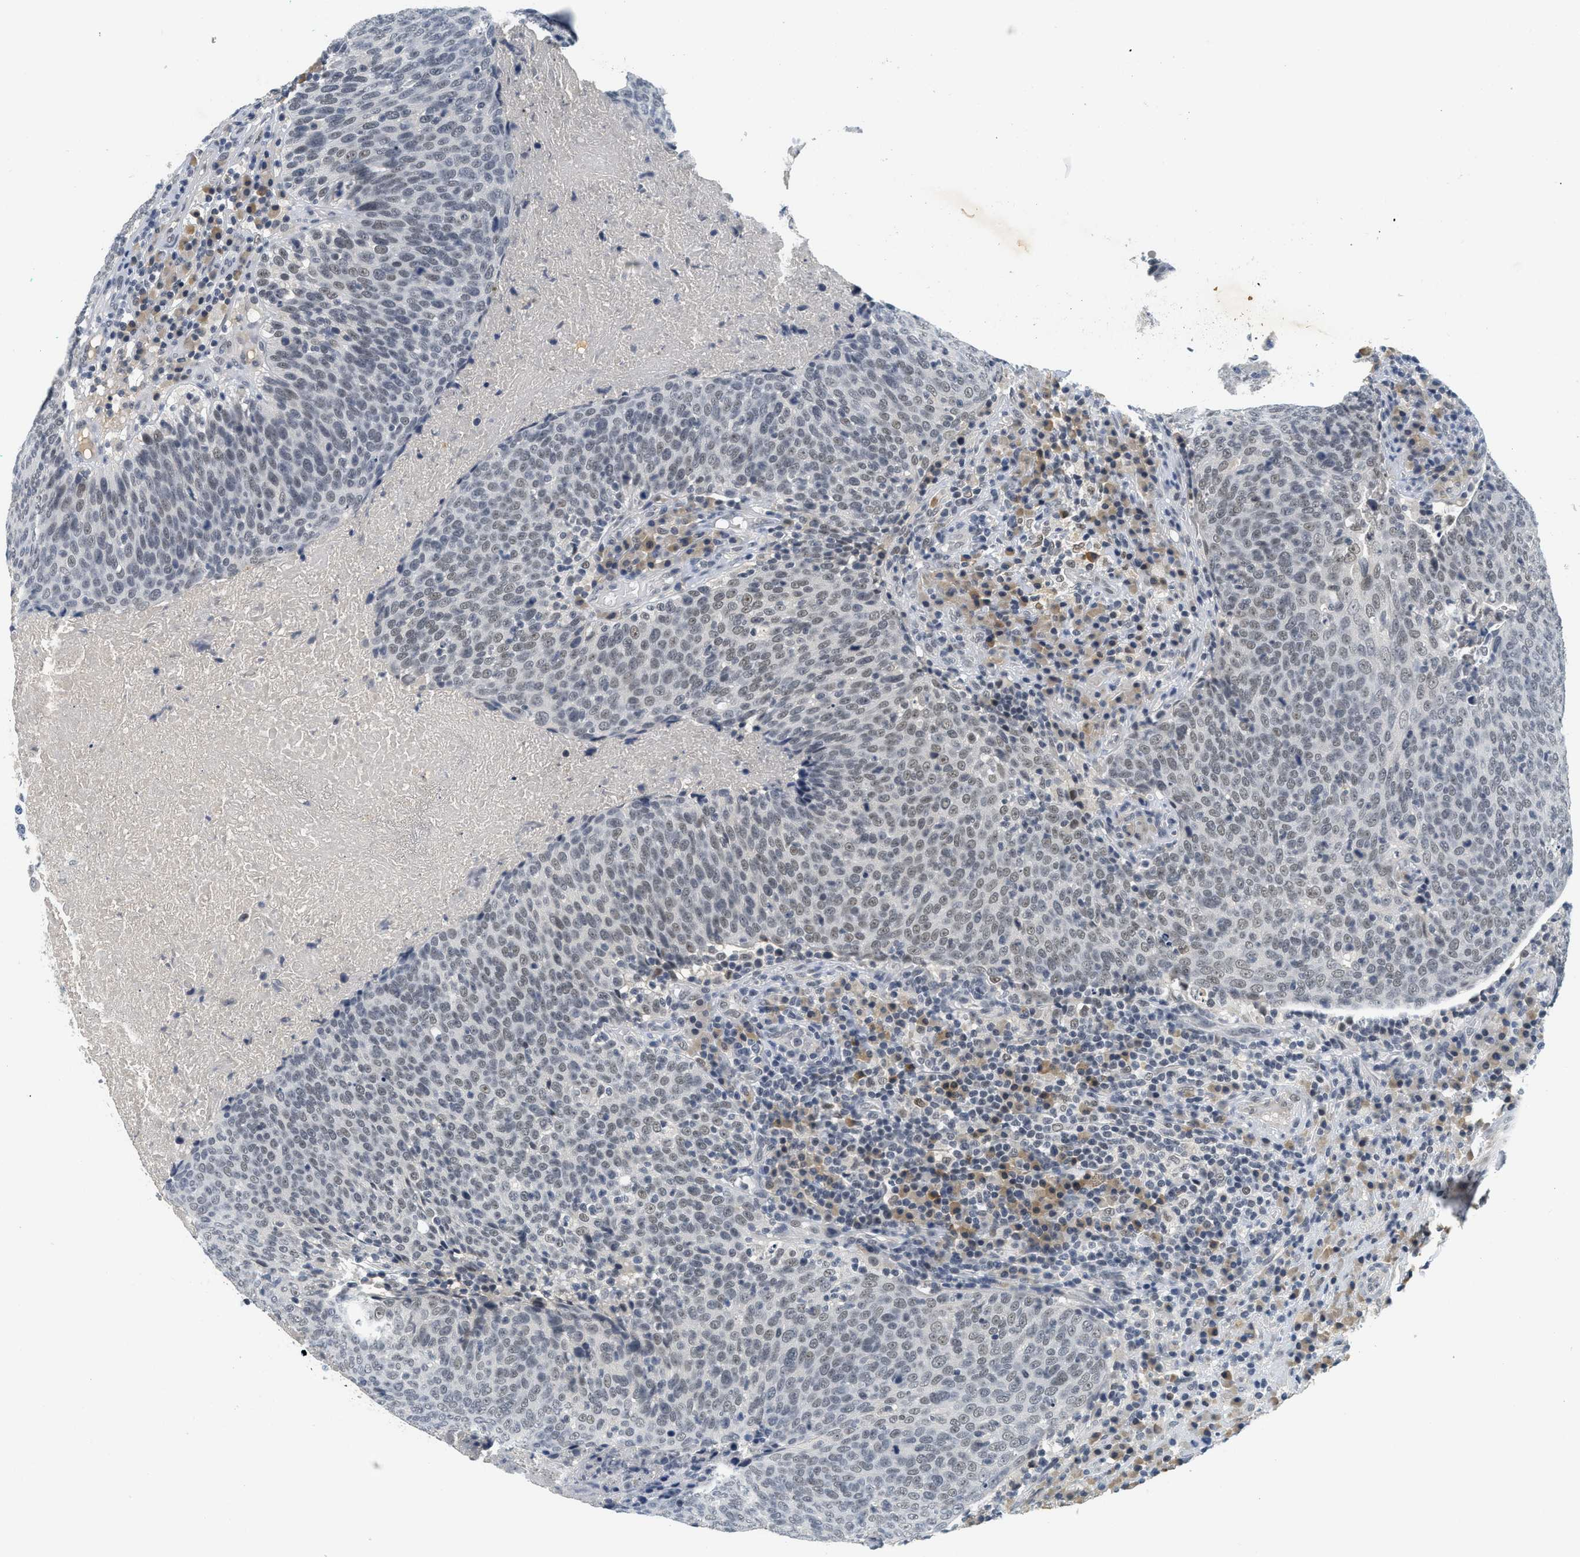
{"staining": {"intensity": "weak", "quantity": "25%-75%", "location": "nuclear"}, "tissue": "head and neck cancer", "cell_type": "Tumor cells", "image_type": "cancer", "snomed": [{"axis": "morphology", "description": "Squamous cell carcinoma, NOS"}, {"axis": "morphology", "description": "Squamous cell carcinoma, metastatic, NOS"}, {"axis": "topography", "description": "Lymph node"}, {"axis": "topography", "description": "Head-Neck"}], "caption": "DAB immunohistochemical staining of human head and neck cancer demonstrates weak nuclear protein positivity in about 25%-75% of tumor cells. Immunohistochemistry (ihc) stains the protein in brown and the nuclei are stained blue.", "gene": "MZF1", "patient": {"sex": "male", "age": 62}}